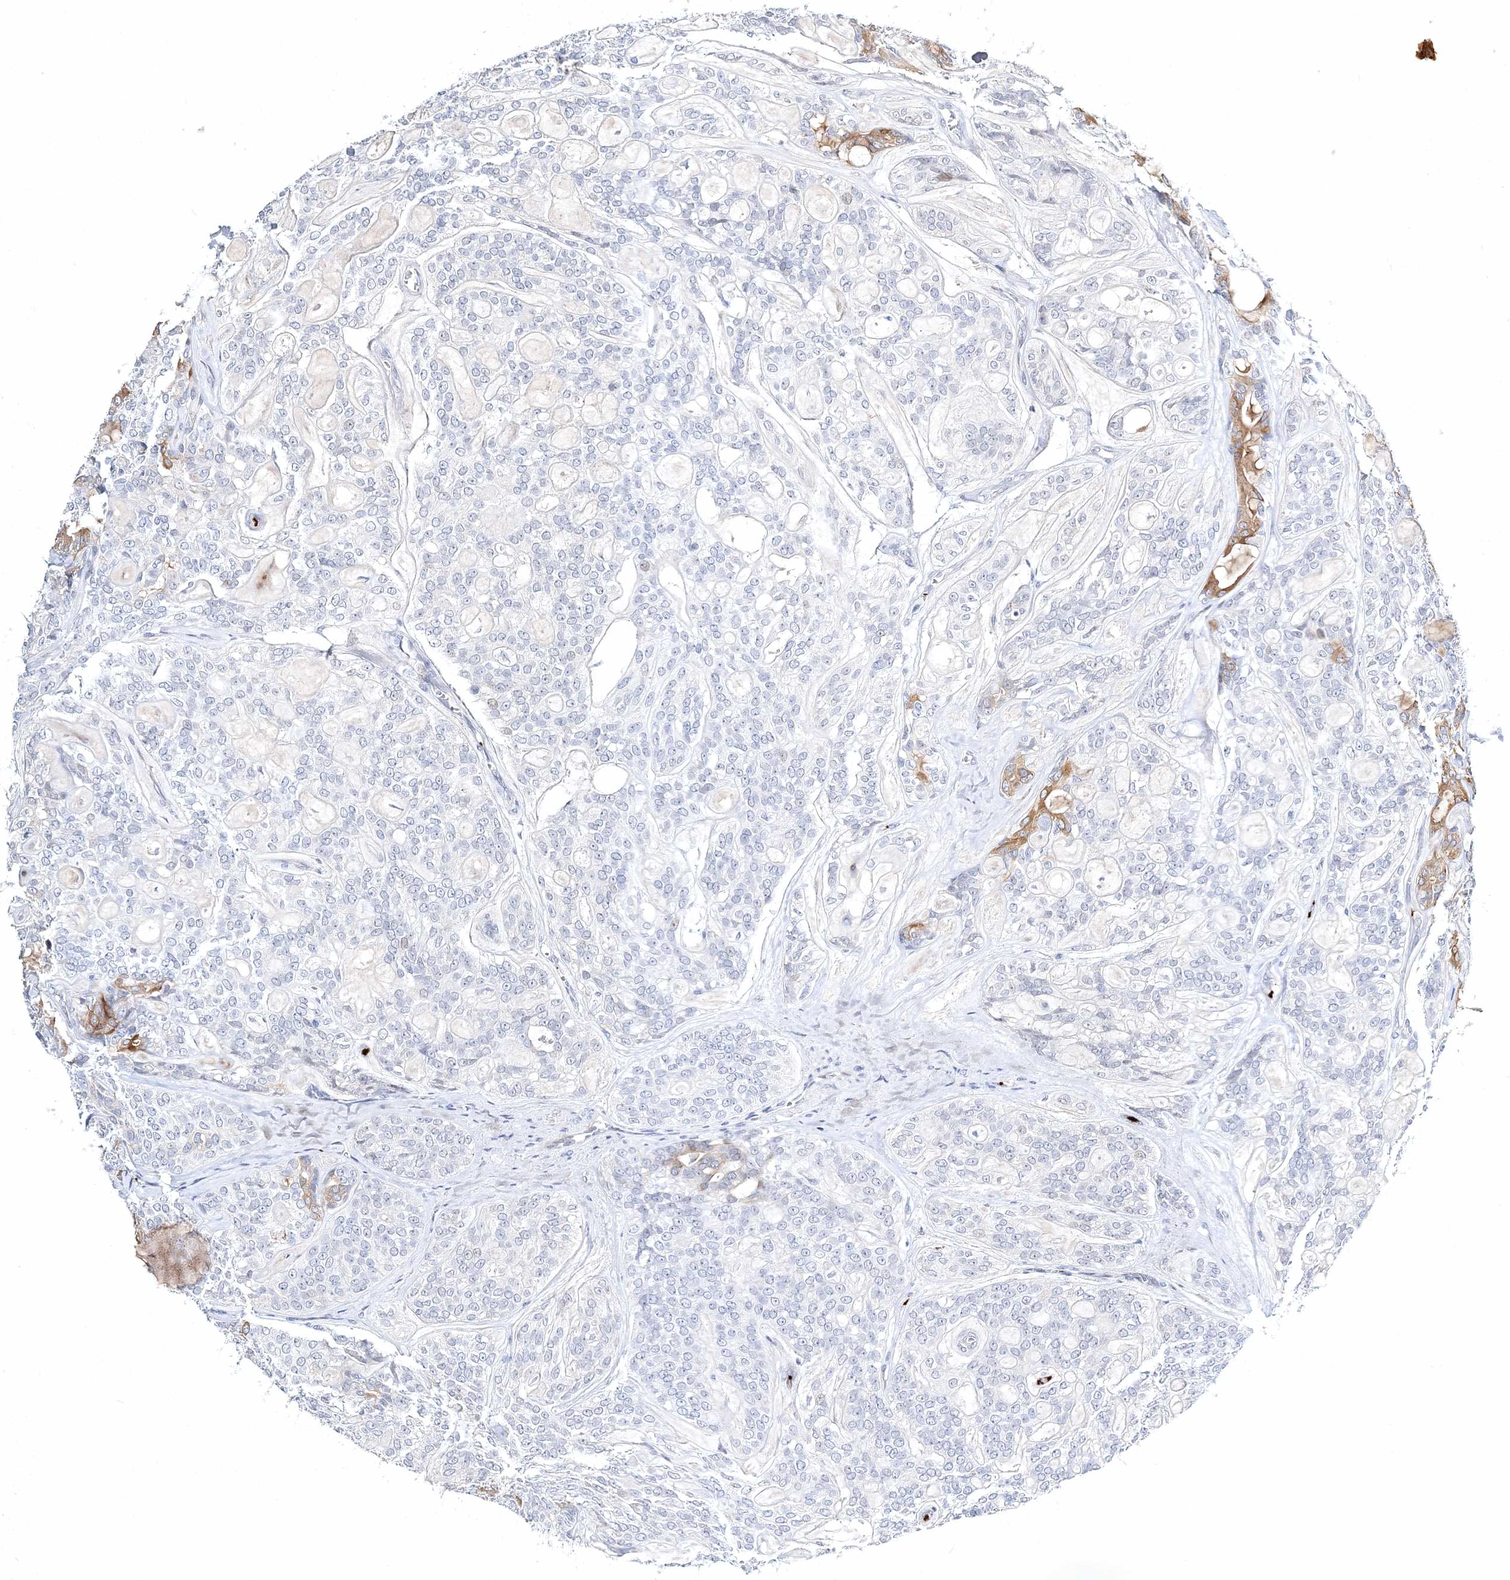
{"staining": {"intensity": "moderate", "quantity": "<25%", "location": "cytoplasmic/membranous"}, "tissue": "head and neck cancer", "cell_type": "Tumor cells", "image_type": "cancer", "snomed": [{"axis": "morphology", "description": "Adenocarcinoma, NOS"}, {"axis": "topography", "description": "Head-Neck"}], "caption": "Immunohistochemical staining of head and neck cancer (adenocarcinoma) displays low levels of moderate cytoplasmic/membranous protein staining in approximately <25% of tumor cells. (Brightfield microscopy of DAB IHC at high magnification).", "gene": "MYOZ2", "patient": {"sex": "male", "age": 66}}